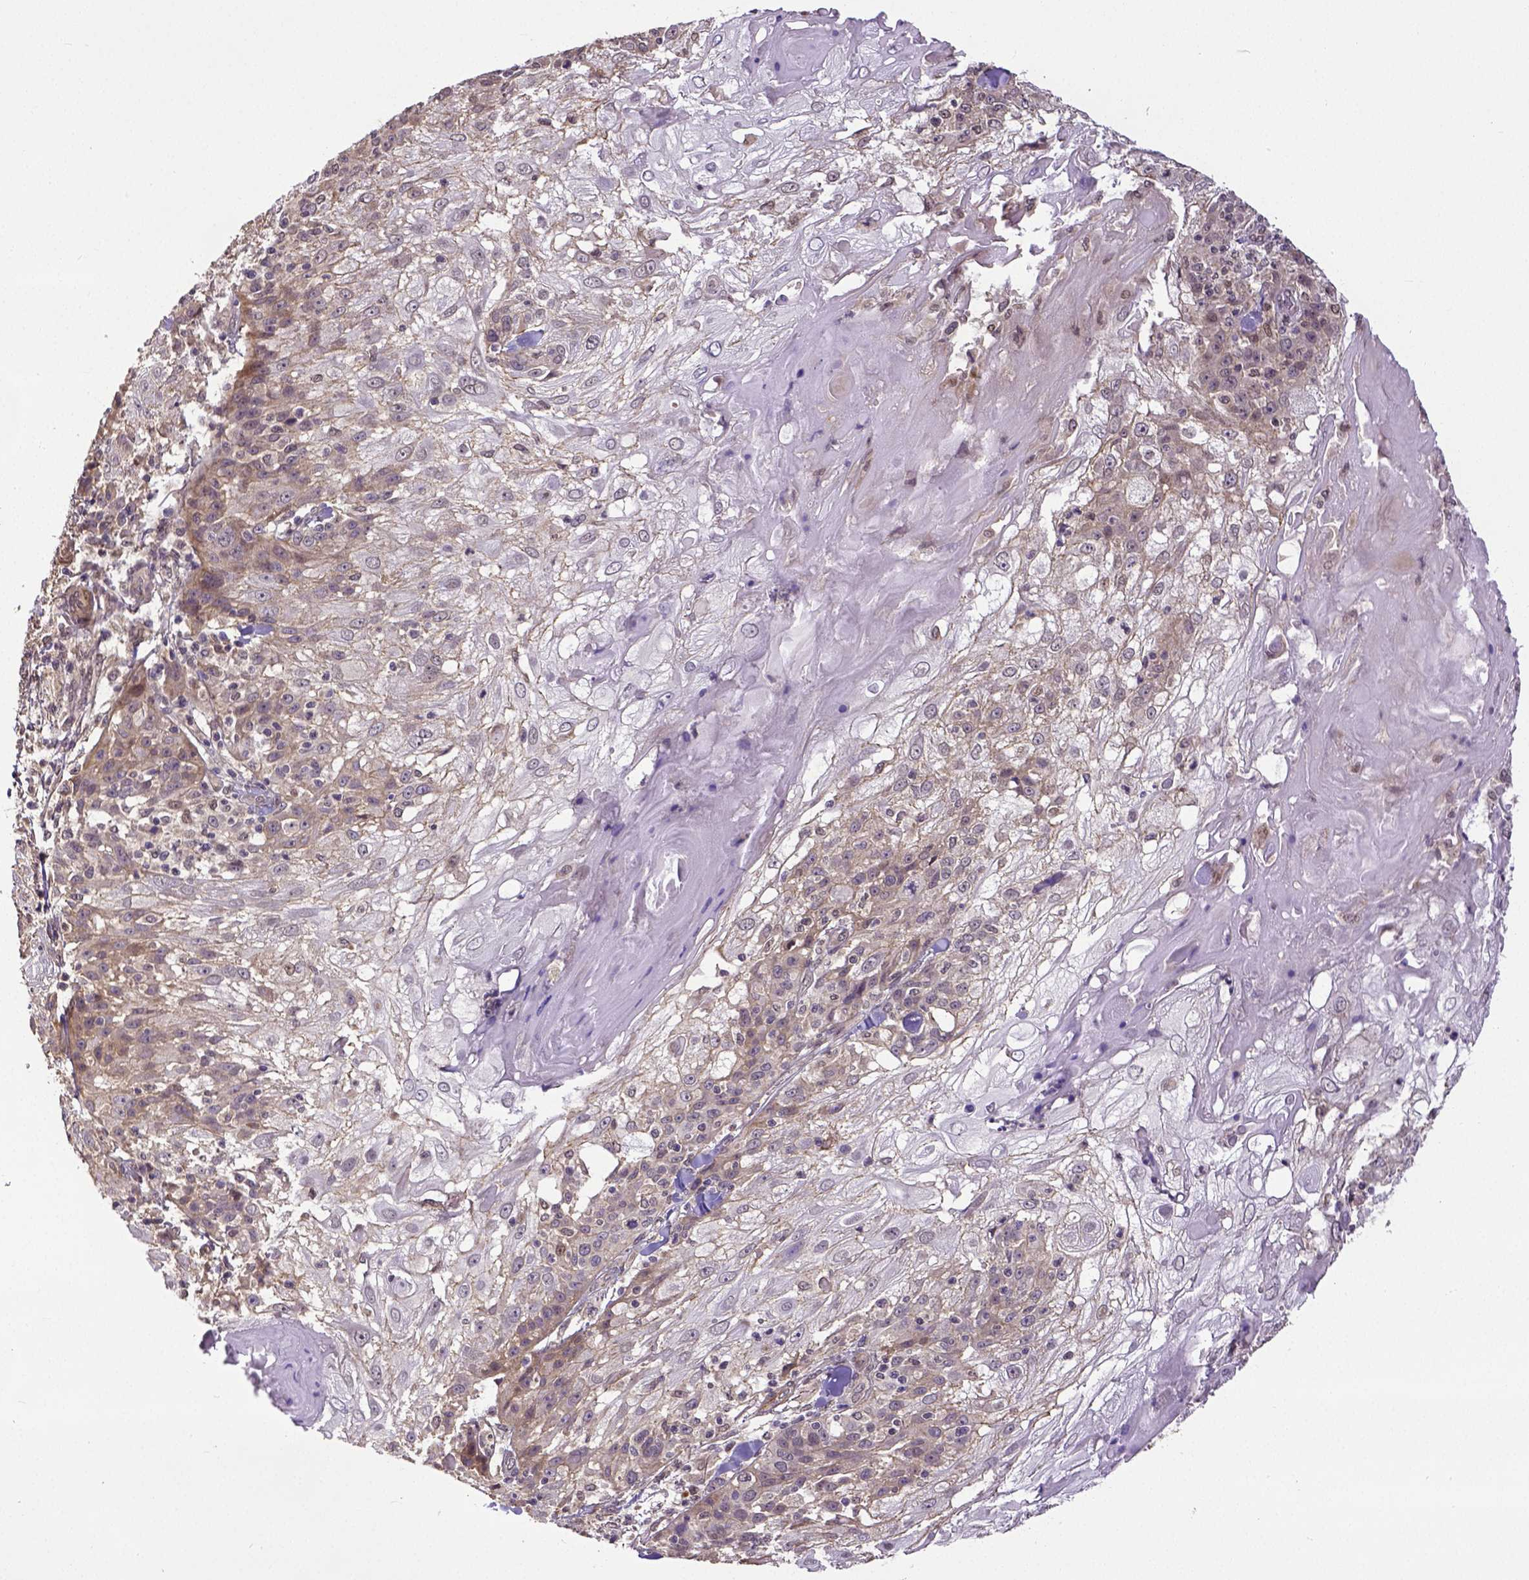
{"staining": {"intensity": "weak", "quantity": ">75%", "location": "cytoplasmic/membranous"}, "tissue": "skin cancer", "cell_type": "Tumor cells", "image_type": "cancer", "snomed": [{"axis": "morphology", "description": "Normal tissue, NOS"}, {"axis": "morphology", "description": "Squamous cell carcinoma, NOS"}, {"axis": "topography", "description": "Skin"}], "caption": "IHC micrograph of human skin cancer stained for a protein (brown), which exhibits low levels of weak cytoplasmic/membranous expression in about >75% of tumor cells.", "gene": "DICER1", "patient": {"sex": "female", "age": 83}}